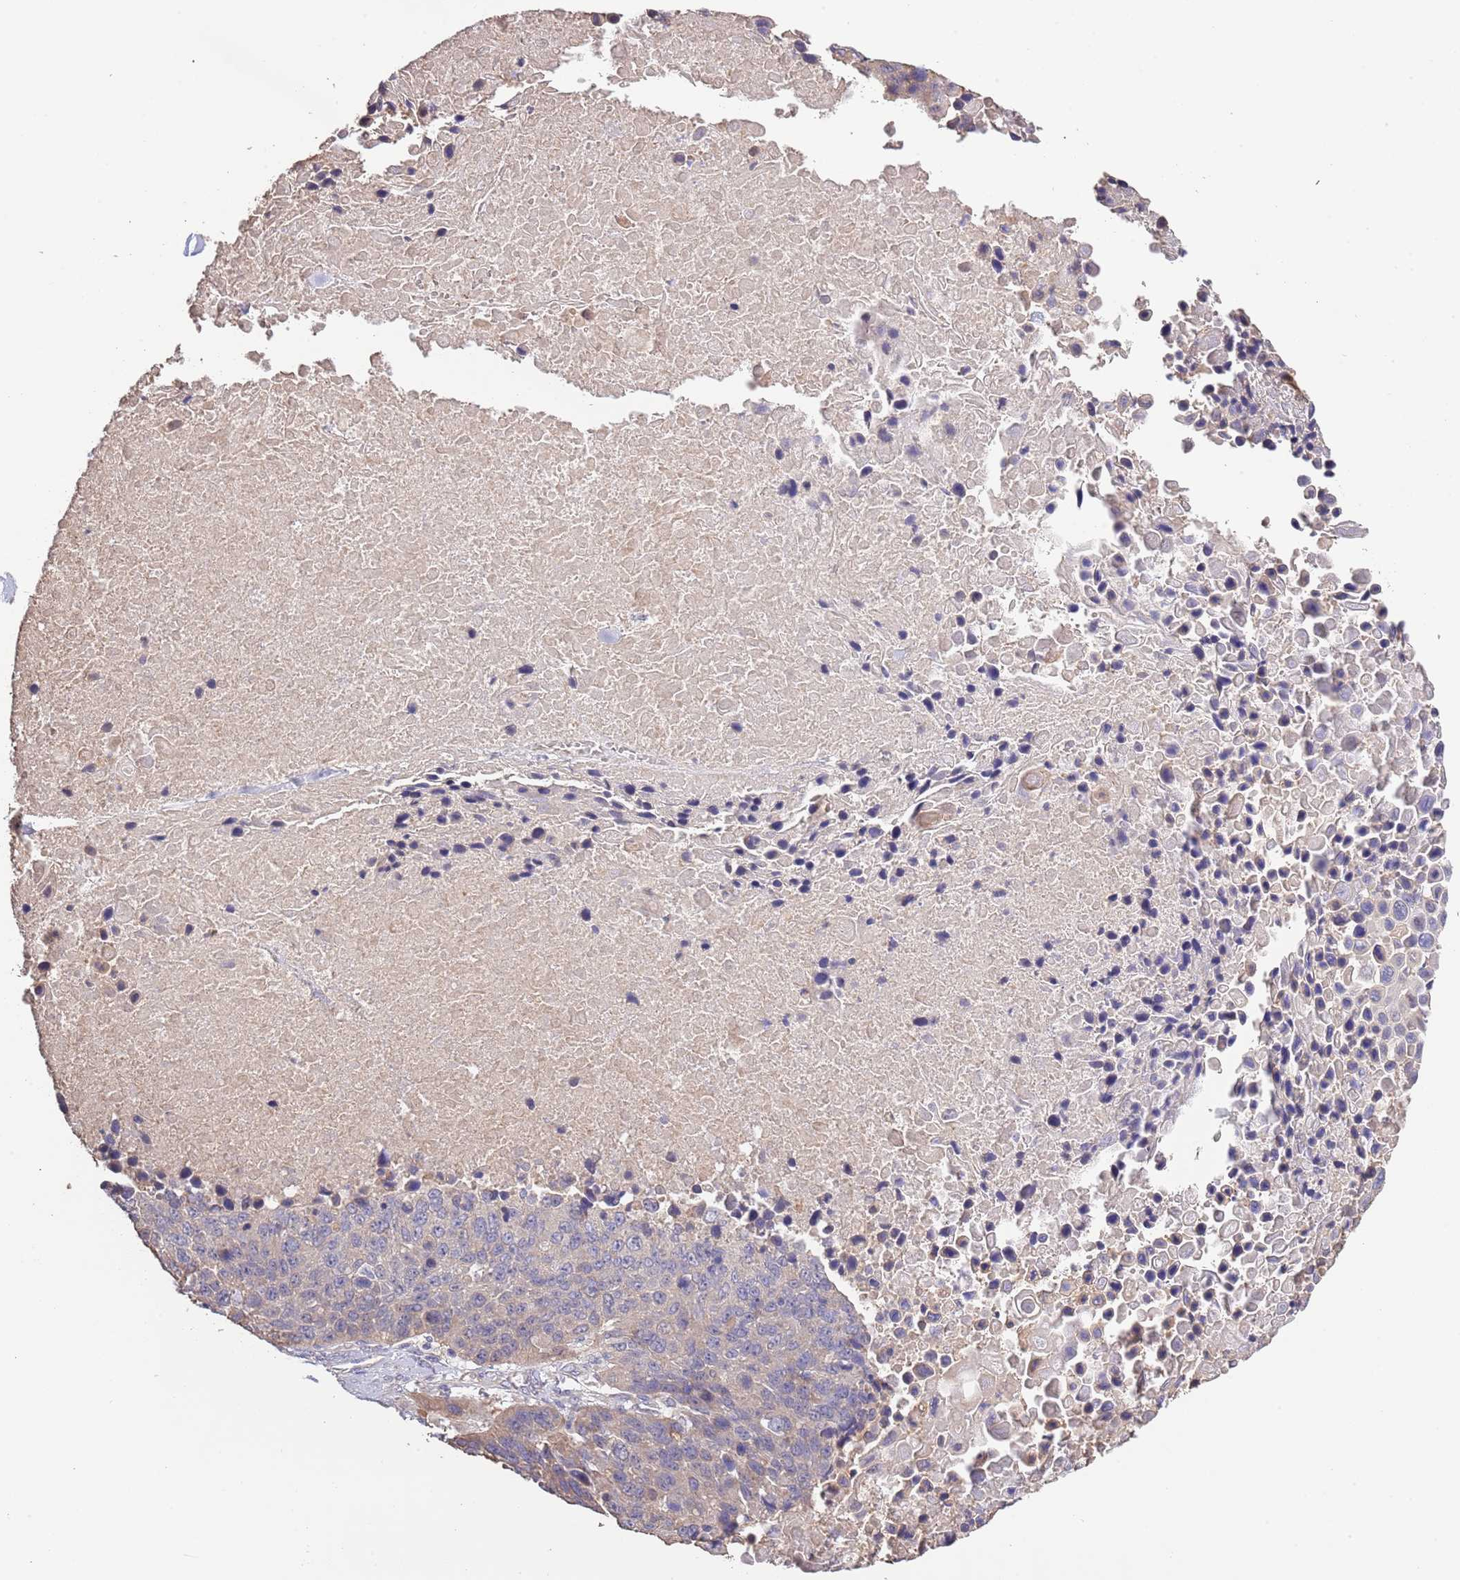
{"staining": {"intensity": "weak", "quantity": "<25%", "location": "cytoplasmic/membranous"}, "tissue": "lung cancer", "cell_type": "Tumor cells", "image_type": "cancer", "snomed": [{"axis": "morphology", "description": "Normal tissue, NOS"}, {"axis": "morphology", "description": "Squamous cell carcinoma, NOS"}, {"axis": "topography", "description": "Lymph node"}, {"axis": "topography", "description": "Lung"}], "caption": "Tumor cells show no significant expression in lung cancer.", "gene": "LIPJ", "patient": {"sex": "male", "age": 66}}